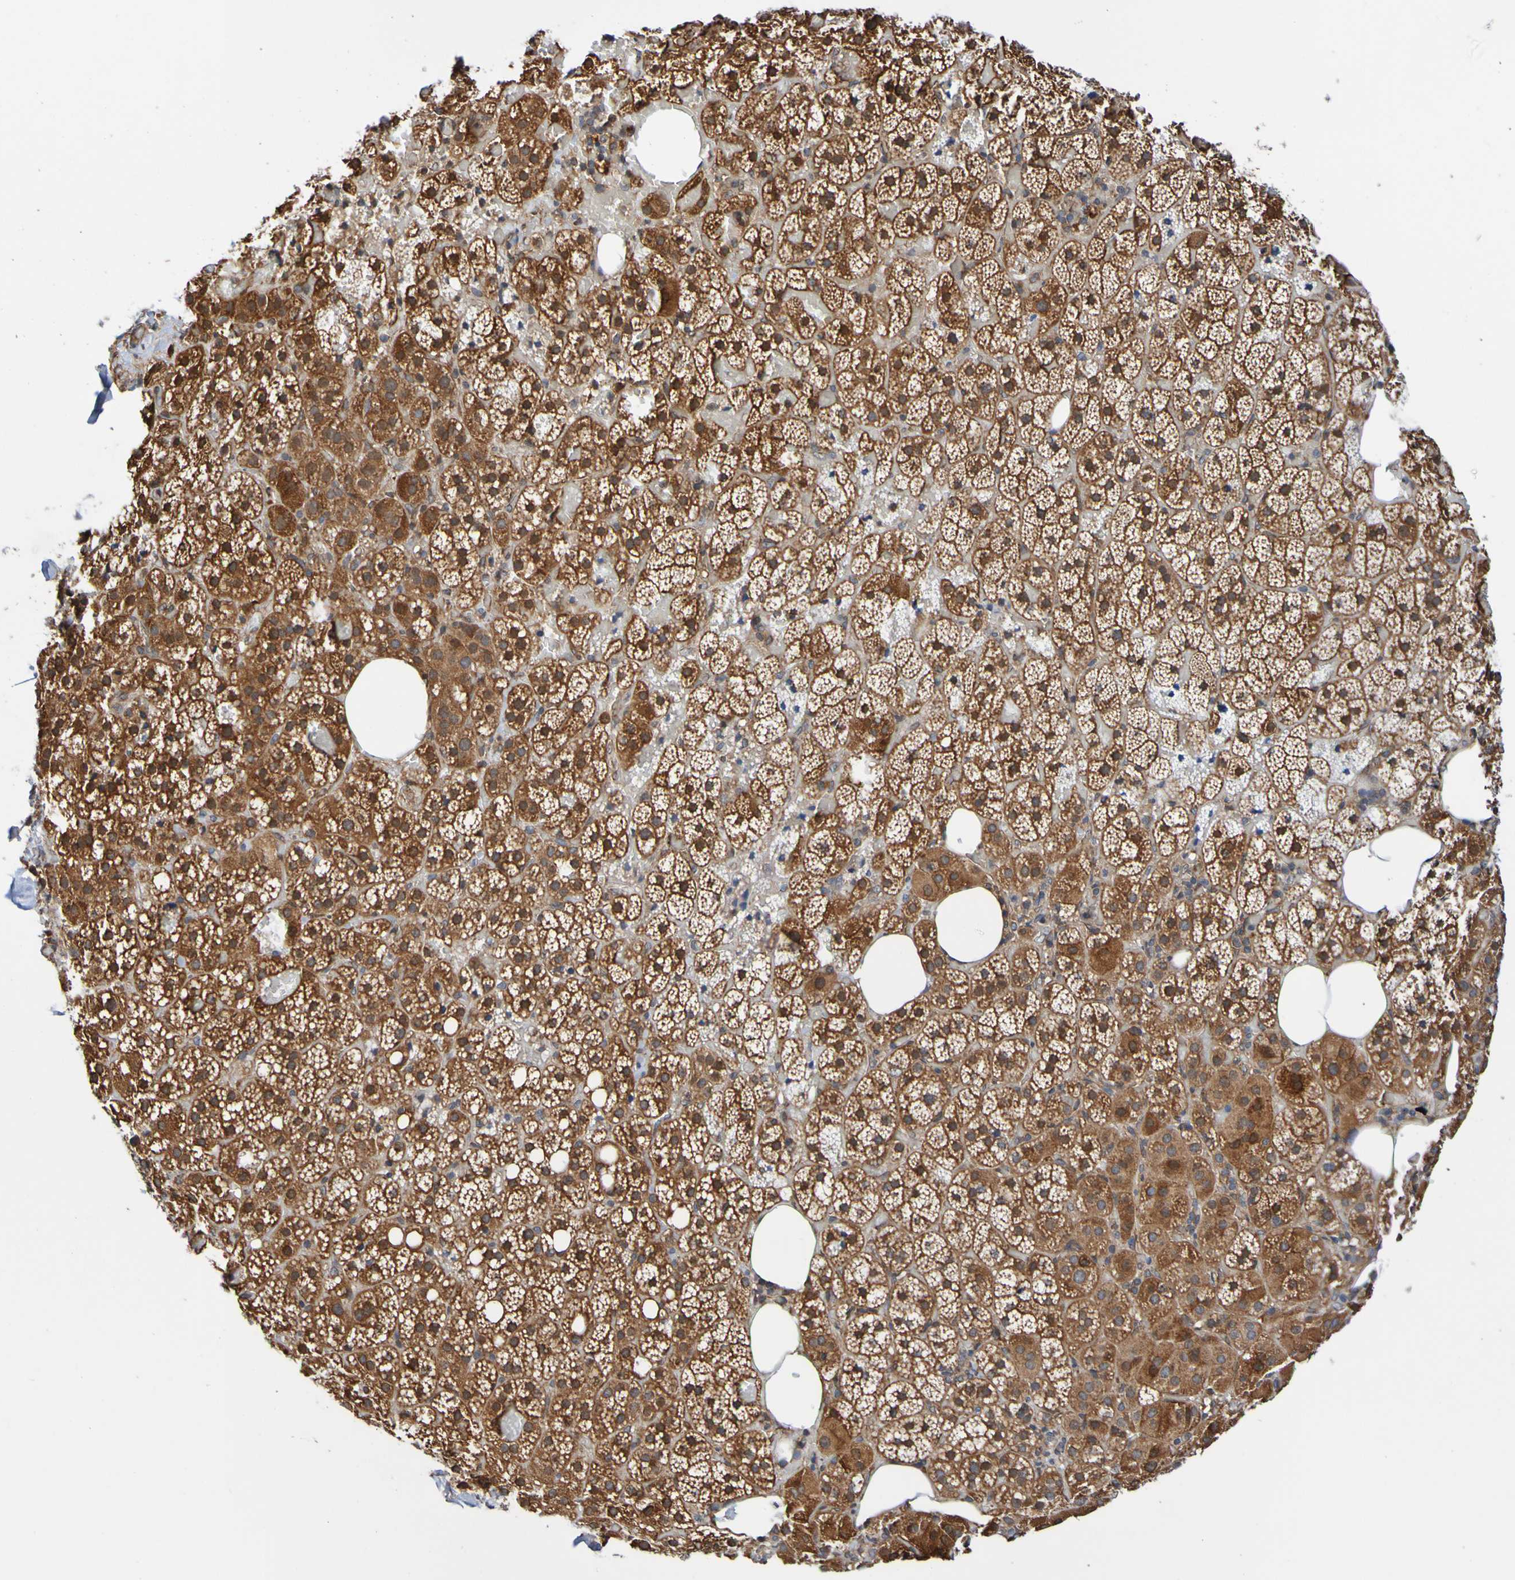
{"staining": {"intensity": "strong", "quantity": ">75%", "location": "cytoplasmic/membranous"}, "tissue": "adrenal gland", "cell_type": "Glandular cells", "image_type": "normal", "snomed": [{"axis": "morphology", "description": "Normal tissue, NOS"}, {"axis": "topography", "description": "Adrenal gland"}], "caption": "Adrenal gland stained for a protein displays strong cytoplasmic/membranous positivity in glandular cells. (brown staining indicates protein expression, while blue staining denotes nuclei).", "gene": "AXIN1", "patient": {"sex": "female", "age": 59}}